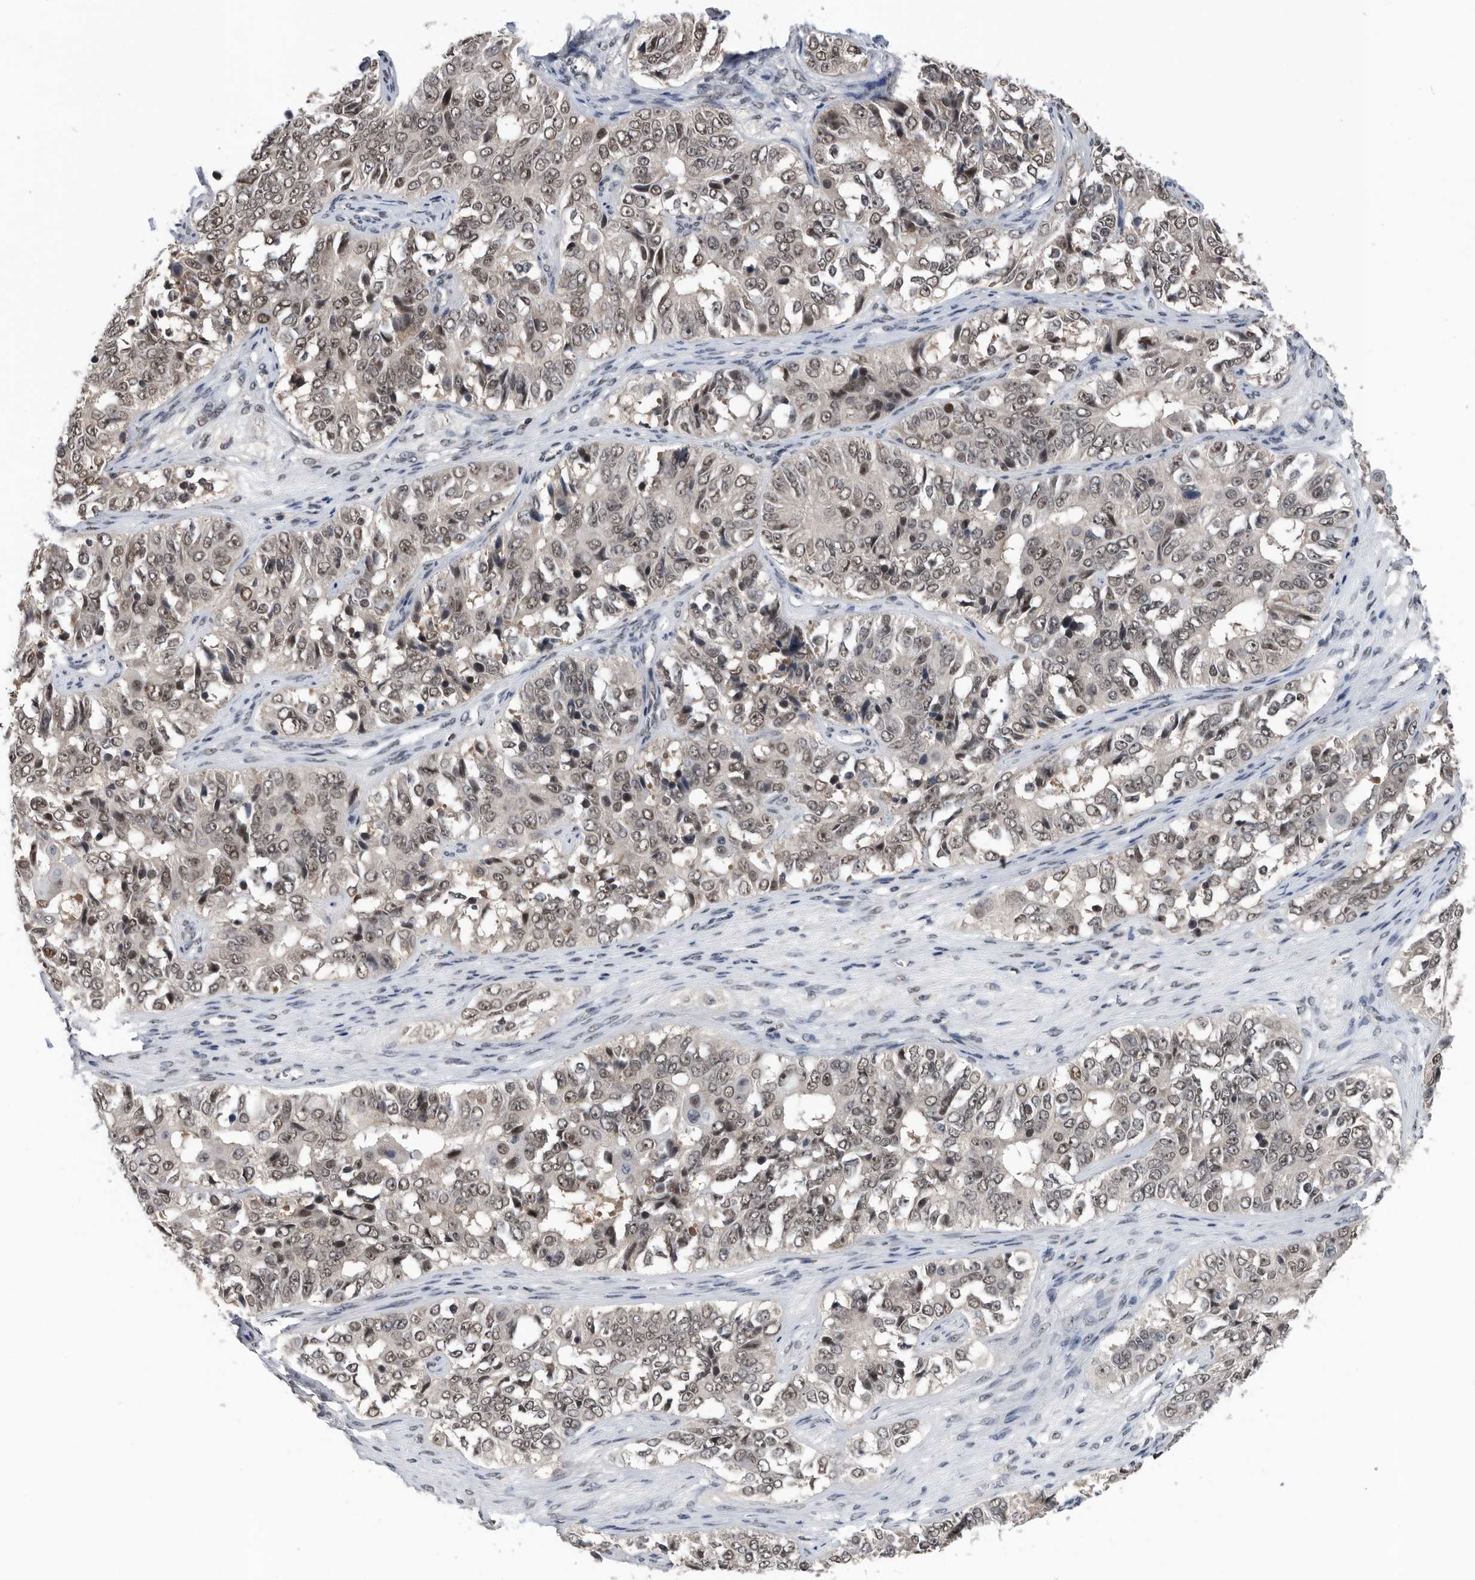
{"staining": {"intensity": "moderate", "quantity": "25%-75%", "location": "nuclear"}, "tissue": "ovarian cancer", "cell_type": "Tumor cells", "image_type": "cancer", "snomed": [{"axis": "morphology", "description": "Carcinoma, endometroid"}, {"axis": "topography", "description": "Ovary"}], "caption": "Protein staining of ovarian endometroid carcinoma tissue displays moderate nuclear positivity in about 25%-75% of tumor cells.", "gene": "ZNF260", "patient": {"sex": "female", "age": 51}}